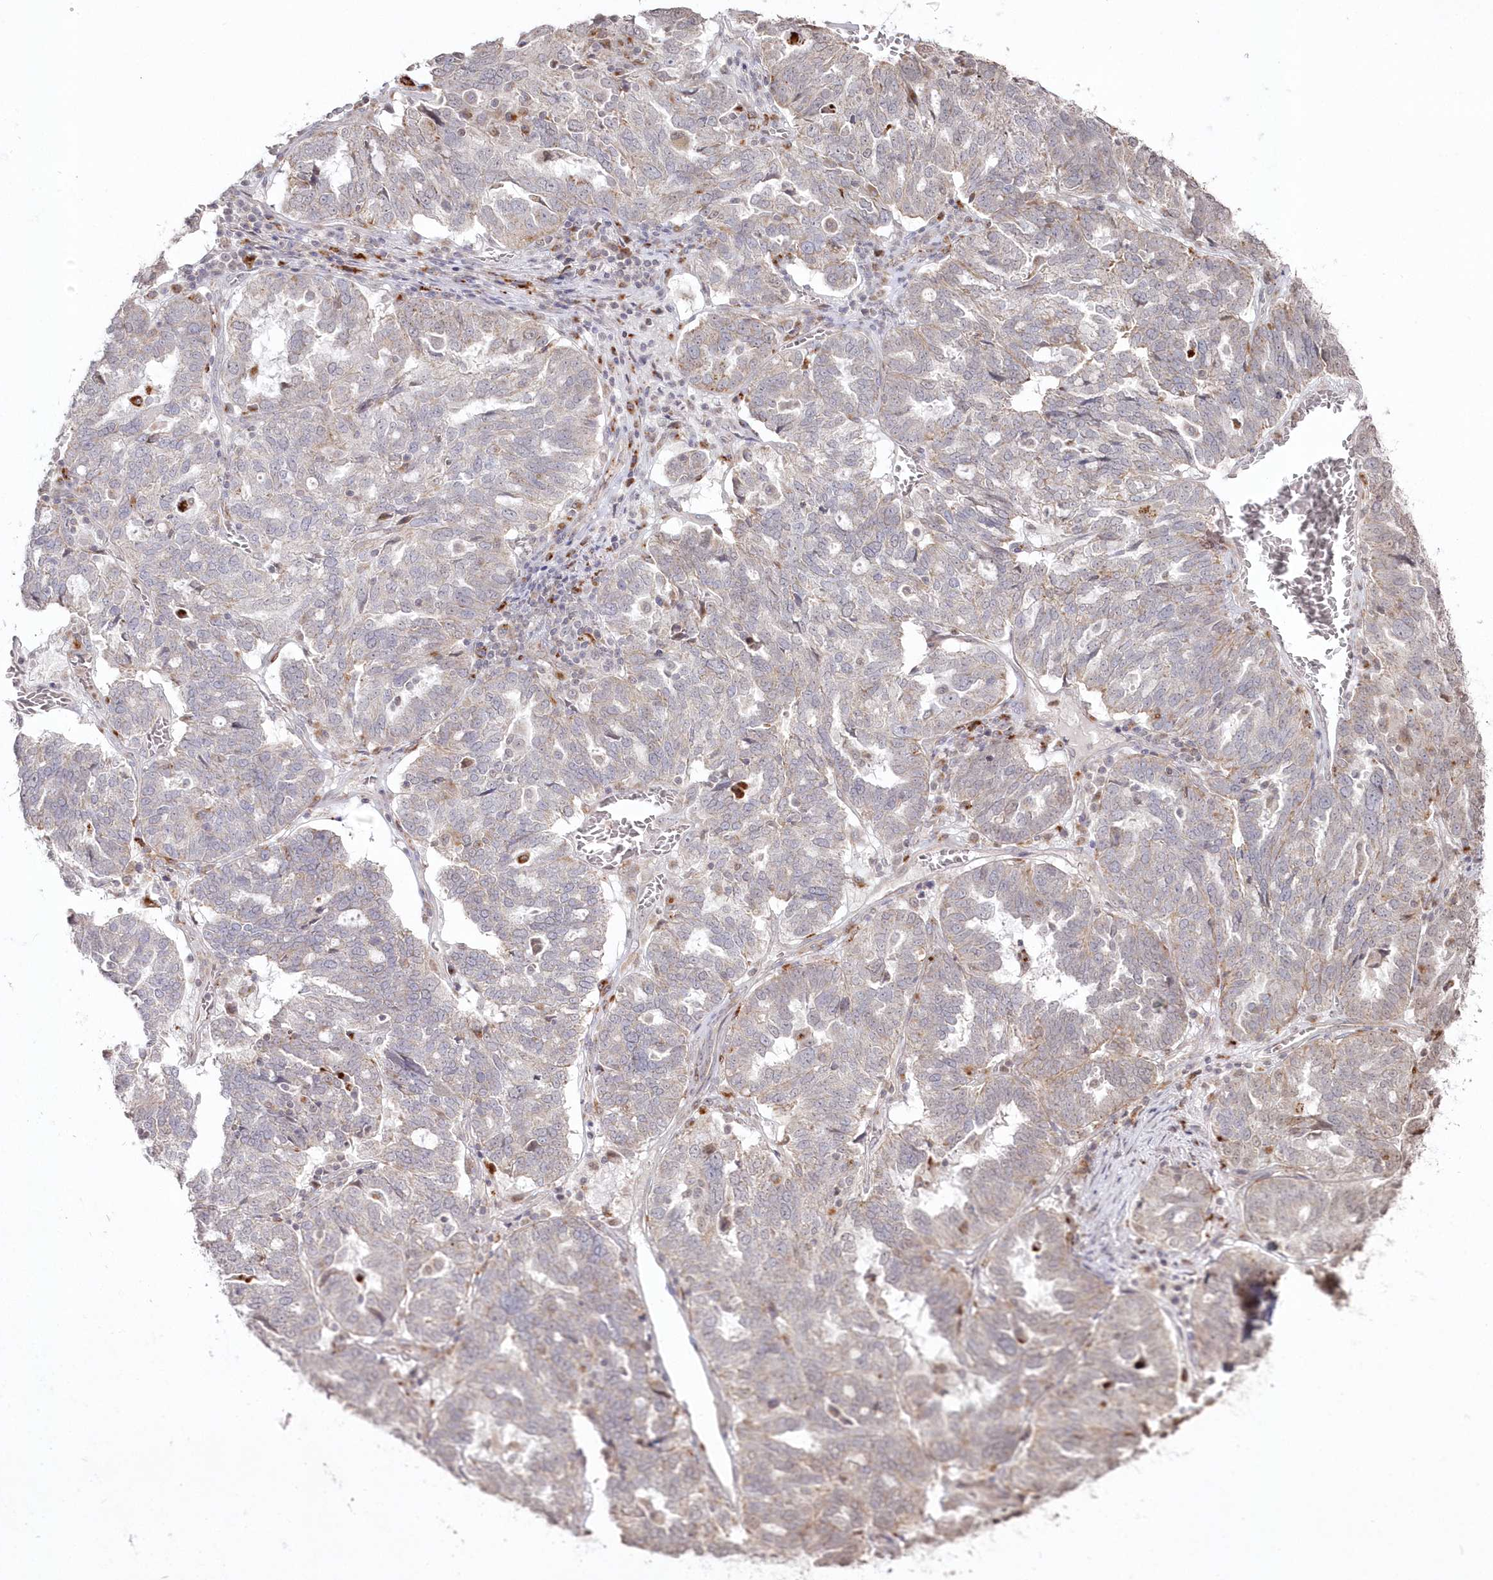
{"staining": {"intensity": "weak", "quantity": "<25%", "location": "cytoplasmic/membranous"}, "tissue": "ovarian cancer", "cell_type": "Tumor cells", "image_type": "cancer", "snomed": [{"axis": "morphology", "description": "Cystadenocarcinoma, serous, NOS"}, {"axis": "topography", "description": "Ovary"}], "caption": "Protein analysis of ovarian cancer (serous cystadenocarcinoma) displays no significant staining in tumor cells.", "gene": "ARSB", "patient": {"sex": "female", "age": 59}}